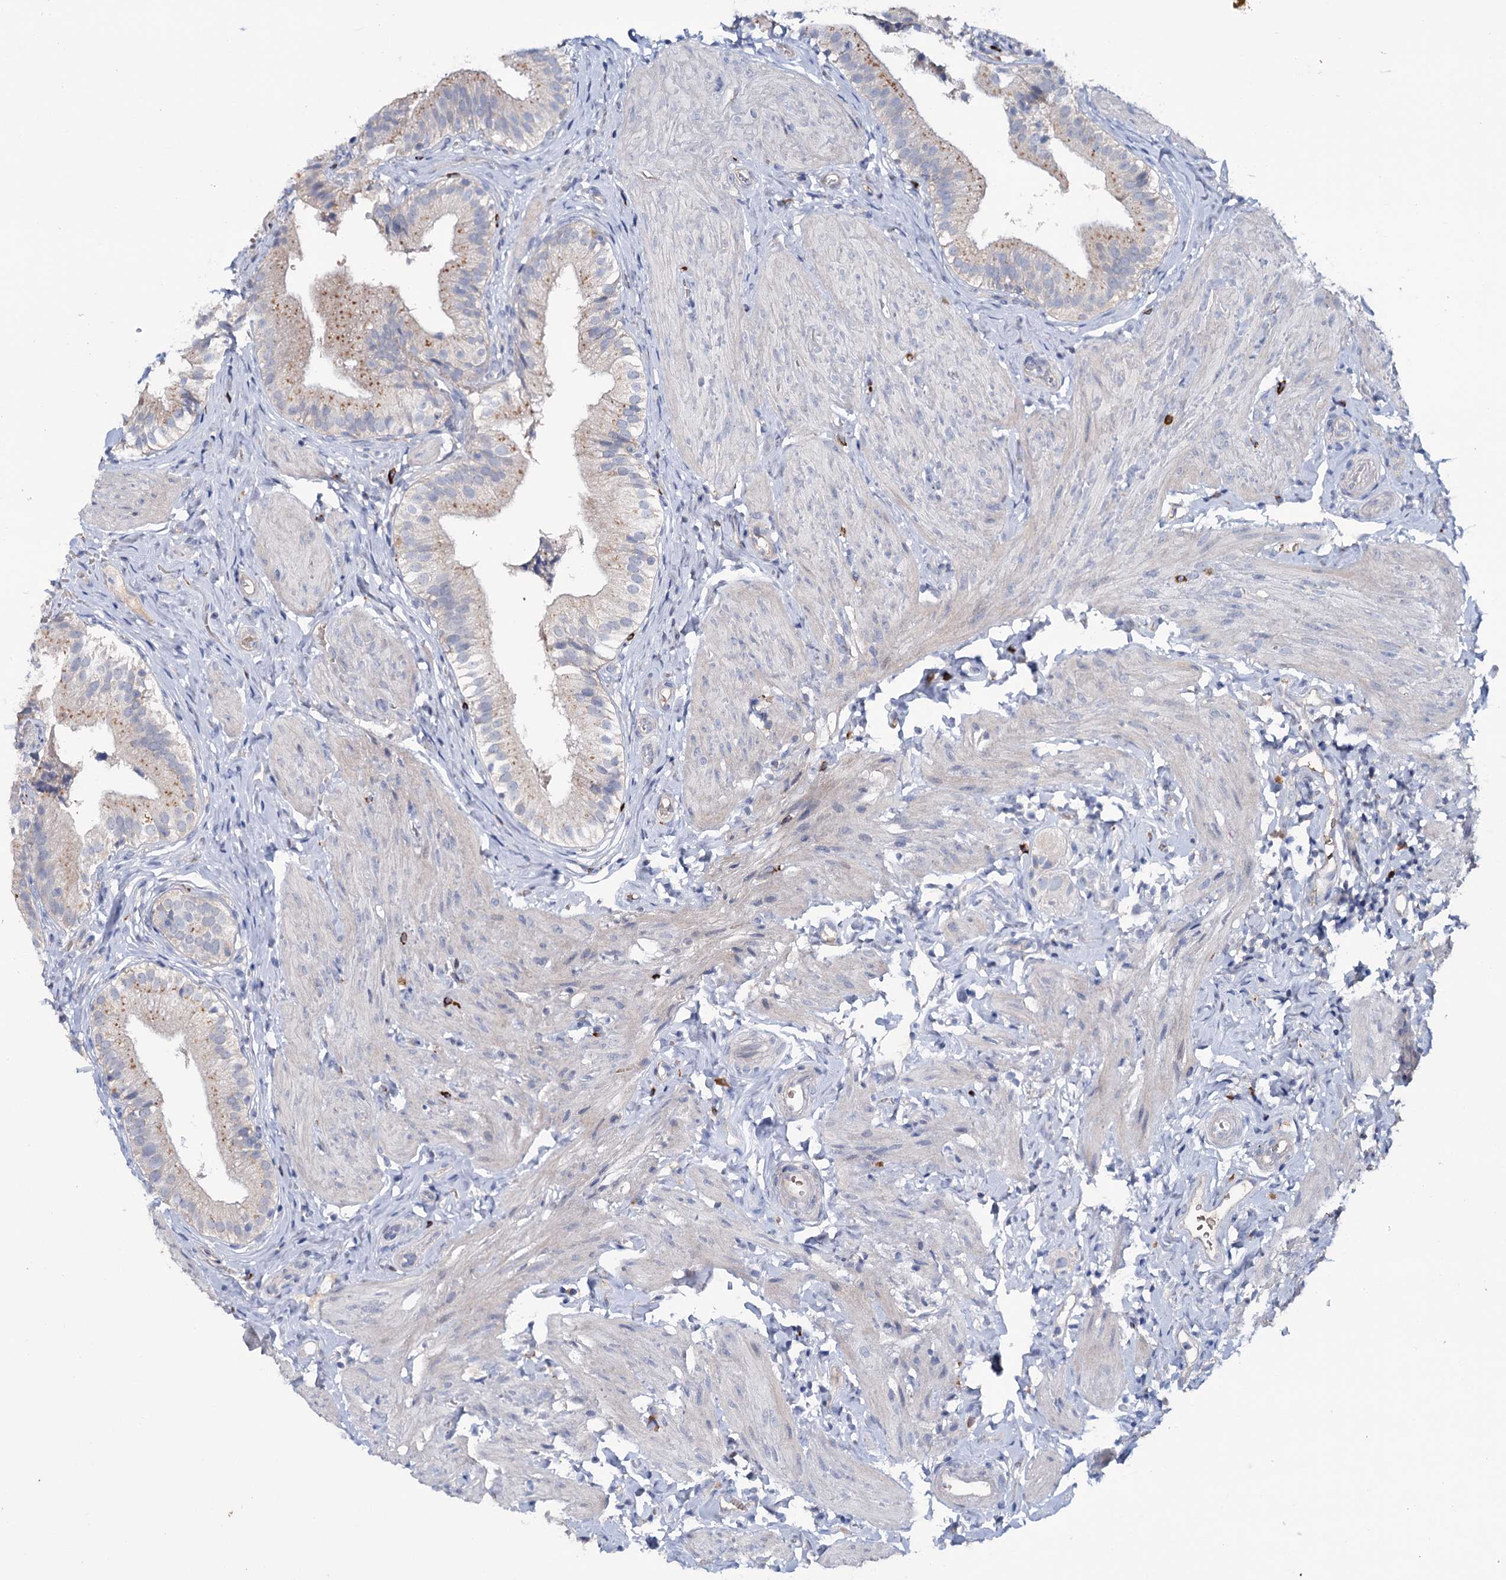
{"staining": {"intensity": "moderate", "quantity": "<25%", "location": "cytoplasmic/membranous"}, "tissue": "gallbladder", "cell_type": "Glandular cells", "image_type": "normal", "snomed": [{"axis": "morphology", "description": "Normal tissue, NOS"}, {"axis": "topography", "description": "Gallbladder"}], "caption": "Unremarkable gallbladder was stained to show a protein in brown. There is low levels of moderate cytoplasmic/membranous positivity in approximately <25% of glandular cells. (brown staining indicates protein expression, while blue staining denotes nuclei).", "gene": "FAM111B", "patient": {"sex": "female", "age": 47}}